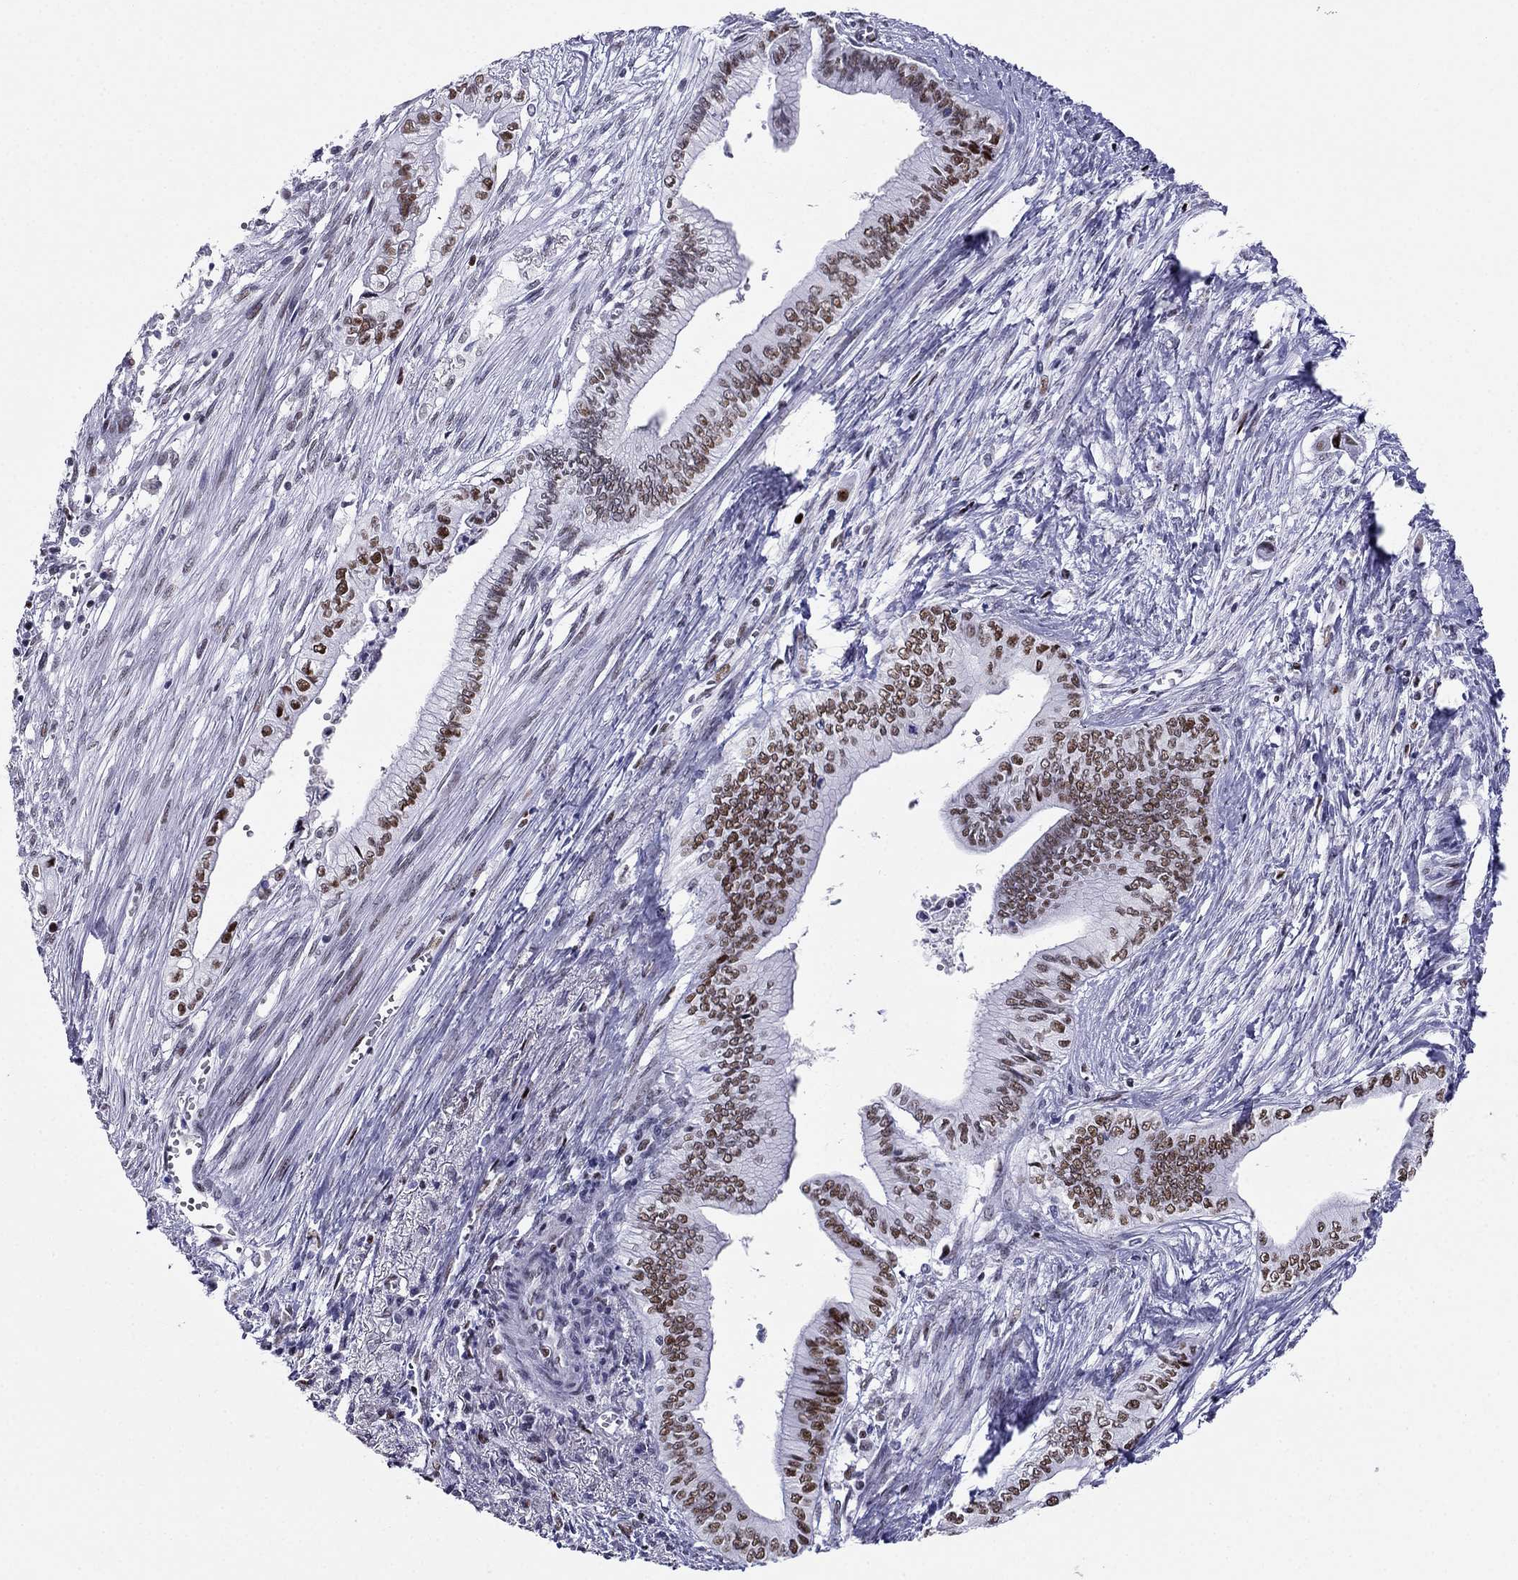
{"staining": {"intensity": "strong", "quantity": ">75%", "location": "nuclear"}, "tissue": "pancreatic cancer", "cell_type": "Tumor cells", "image_type": "cancer", "snomed": [{"axis": "morphology", "description": "Adenocarcinoma, NOS"}, {"axis": "topography", "description": "Pancreas"}], "caption": "The histopathology image exhibits immunohistochemical staining of pancreatic cancer. There is strong nuclear positivity is appreciated in approximately >75% of tumor cells.", "gene": "PPM1G", "patient": {"sex": "female", "age": 61}}